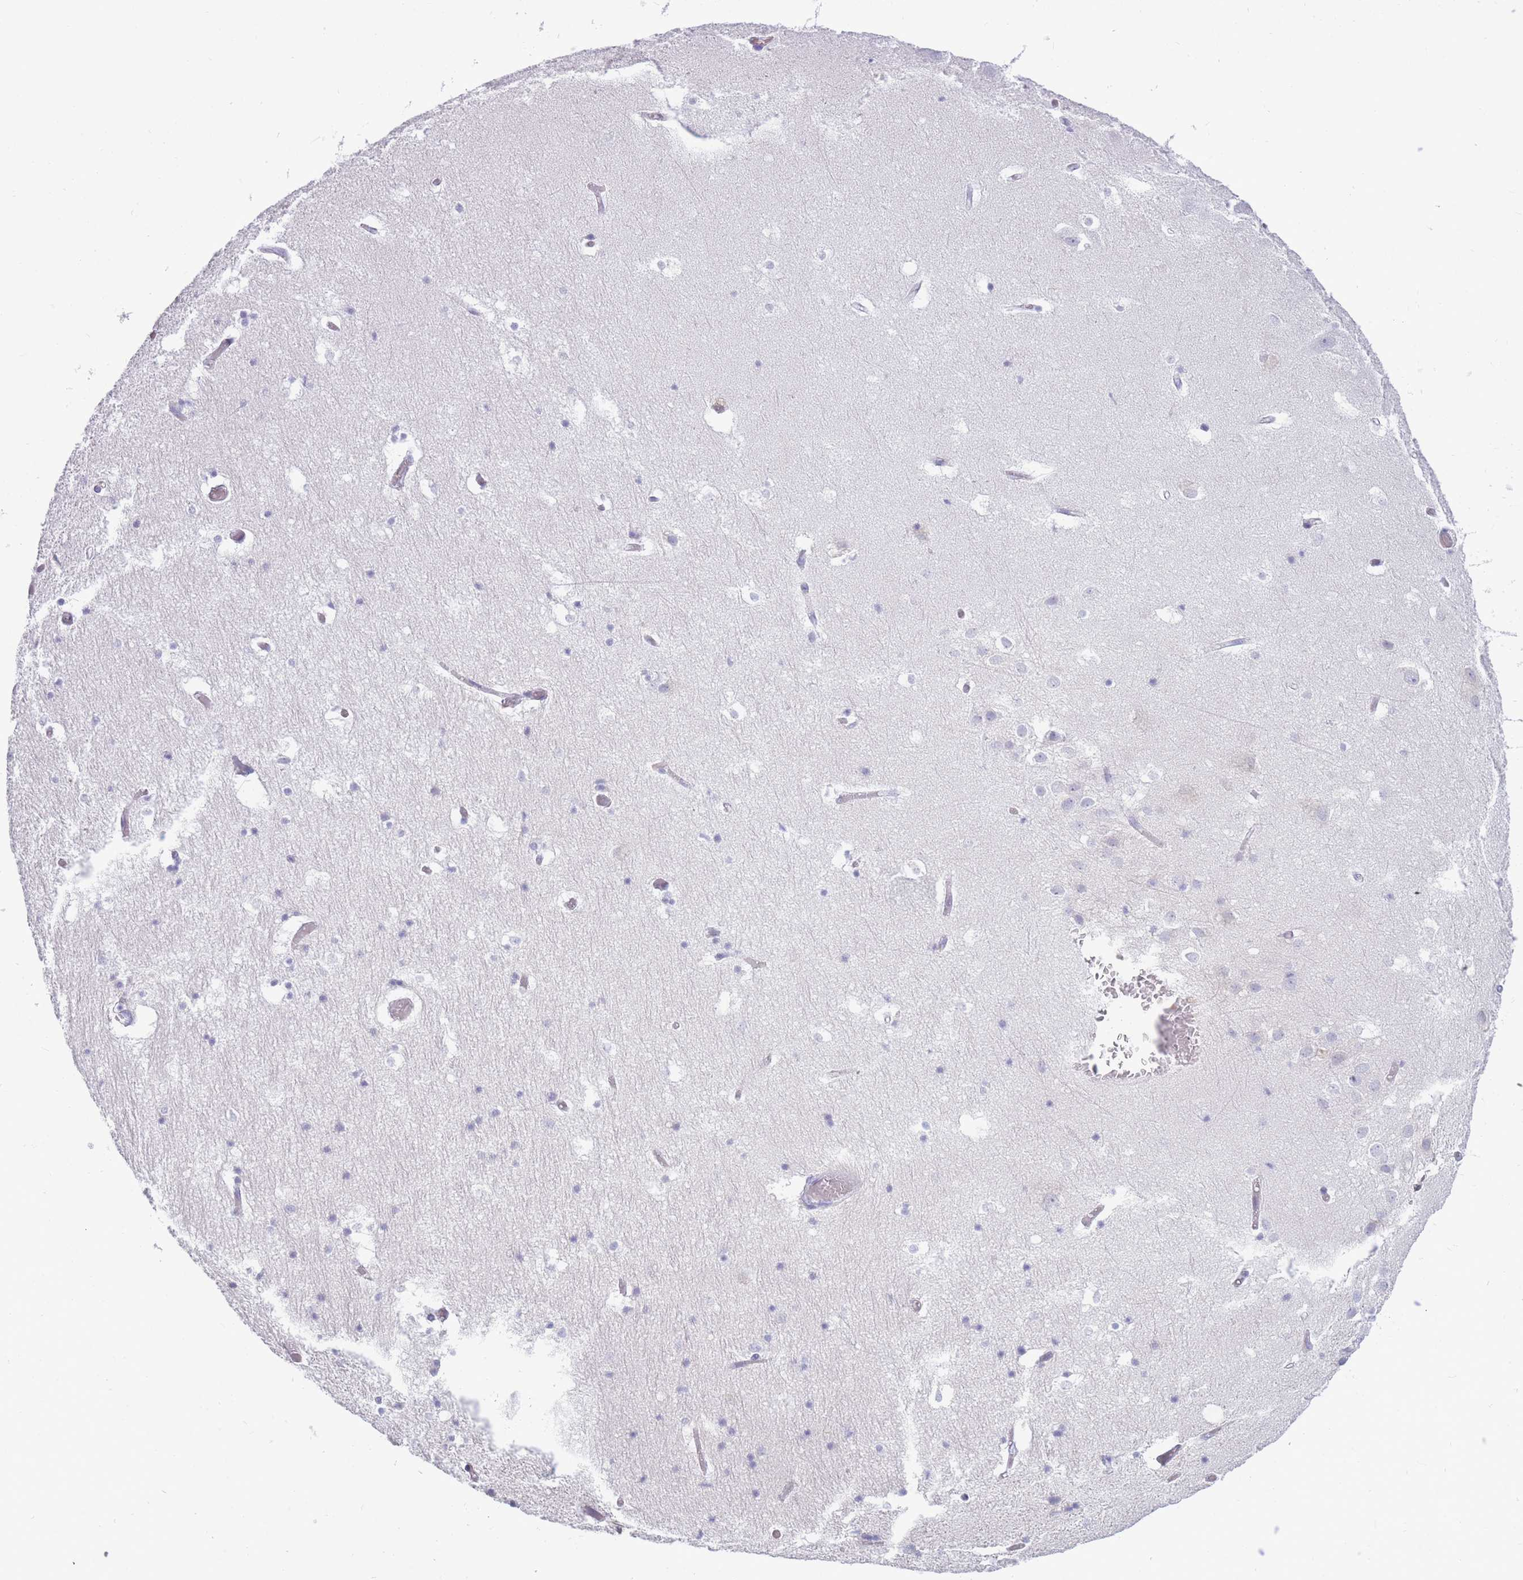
{"staining": {"intensity": "negative", "quantity": "none", "location": "none"}, "tissue": "hippocampus", "cell_type": "Glial cells", "image_type": "normal", "snomed": [{"axis": "morphology", "description": "Normal tissue, NOS"}, {"axis": "topography", "description": "Hippocampus"}], "caption": "High magnification brightfield microscopy of normal hippocampus stained with DAB (brown) and counterstained with hematoxylin (blue): glial cells show no significant expression. (Stains: DAB (3,3'-diaminobenzidine) immunohistochemistry with hematoxylin counter stain, Microscopy: brightfield microscopy at high magnification).", "gene": "TPSAB1", "patient": {"sex": "female", "age": 52}}